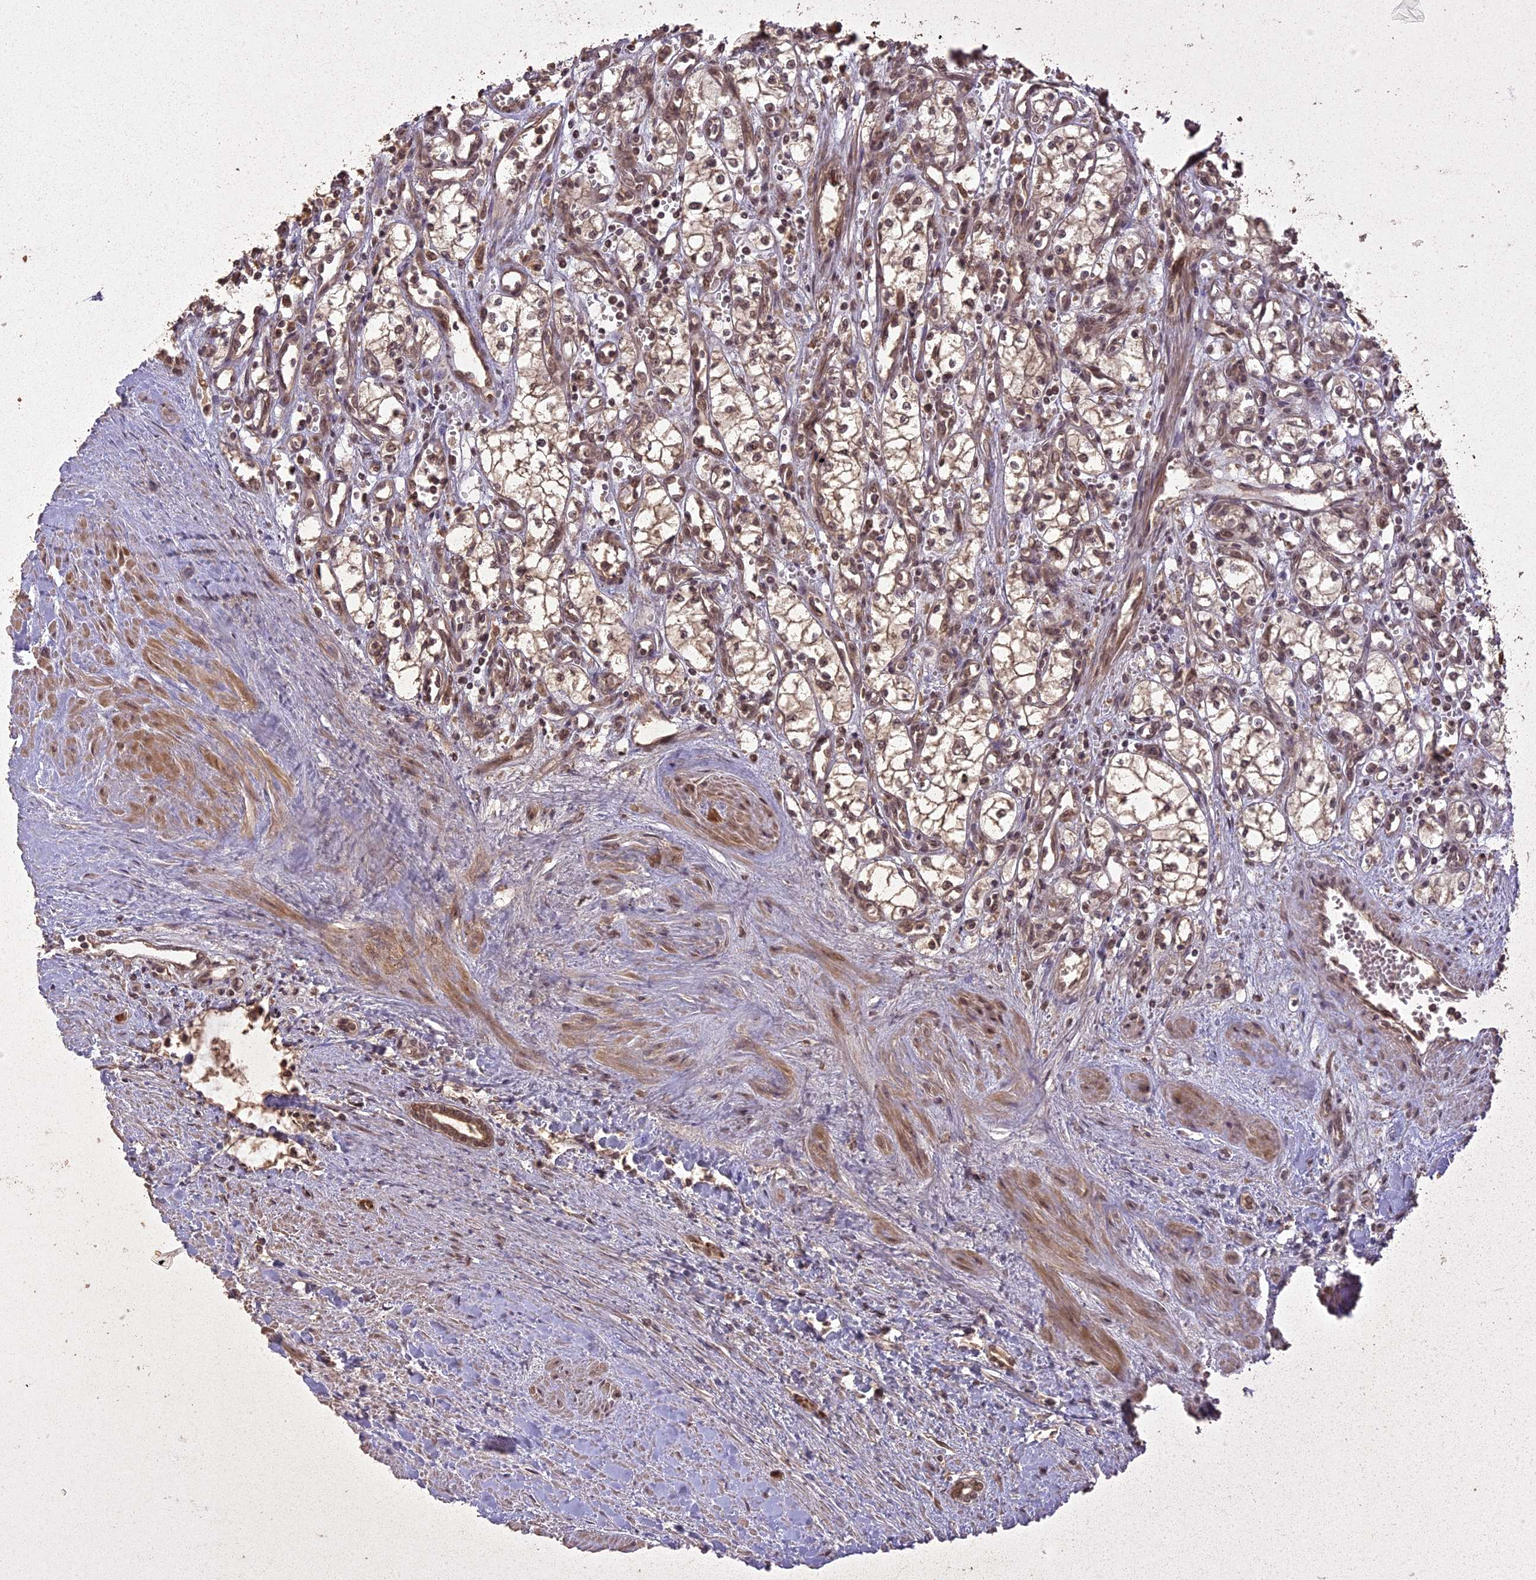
{"staining": {"intensity": "weak", "quantity": ">75%", "location": "cytoplasmic/membranous"}, "tissue": "renal cancer", "cell_type": "Tumor cells", "image_type": "cancer", "snomed": [{"axis": "morphology", "description": "Adenocarcinoma, NOS"}, {"axis": "topography", "description": "Kidney"}], "caption": "Renal adenocarcinoma tissue shows weak cytoplasmic/membranous staining in approximately >75% of tumor cells, visualized by immunohistochemistry.", "gene": "LIN37", "patient": {"sex": "male", "age": 59}}